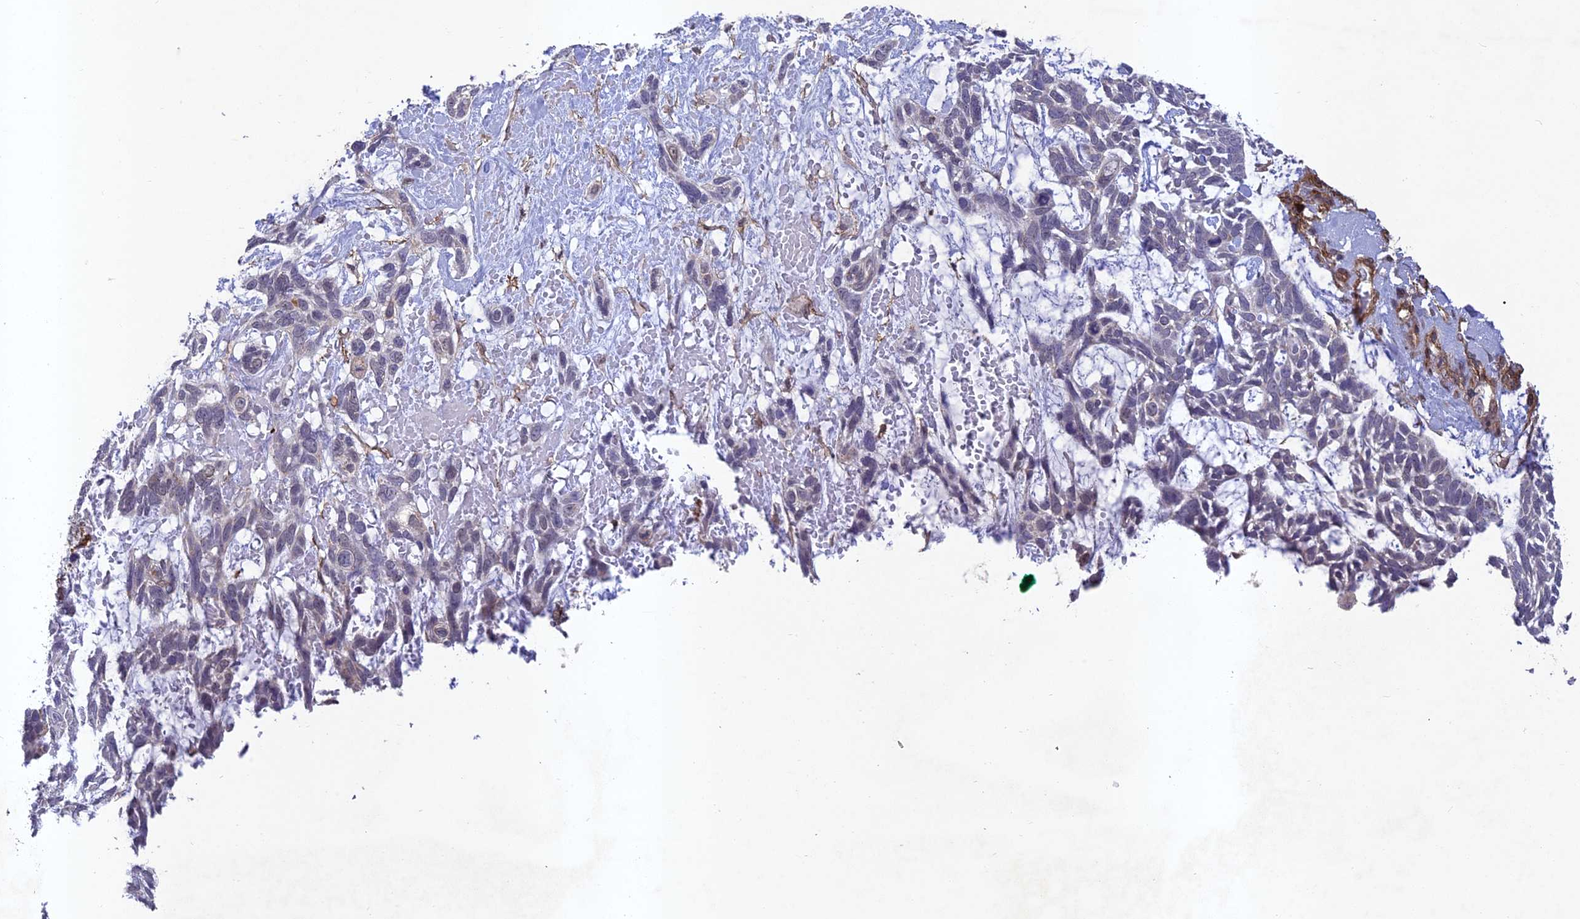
{"staining": {"intensity": "negative", "quantity": "none", "location": "none"}, "tissue": "skin cancer", "cell_type": "Tumor cells", "image_type": "cancer", "snomed": [{"axis": "morphology", "description": "Basal cell carcinoma"}, {"axis": "topography", "description": "Skin"}], "caption": "This is an immunohistochemistry histopathology image of human skin basal cell carcinoma. There is no expression in tumor cells.", "gene": "TNS1", "patient": {"sex": "male", "age": 88}}